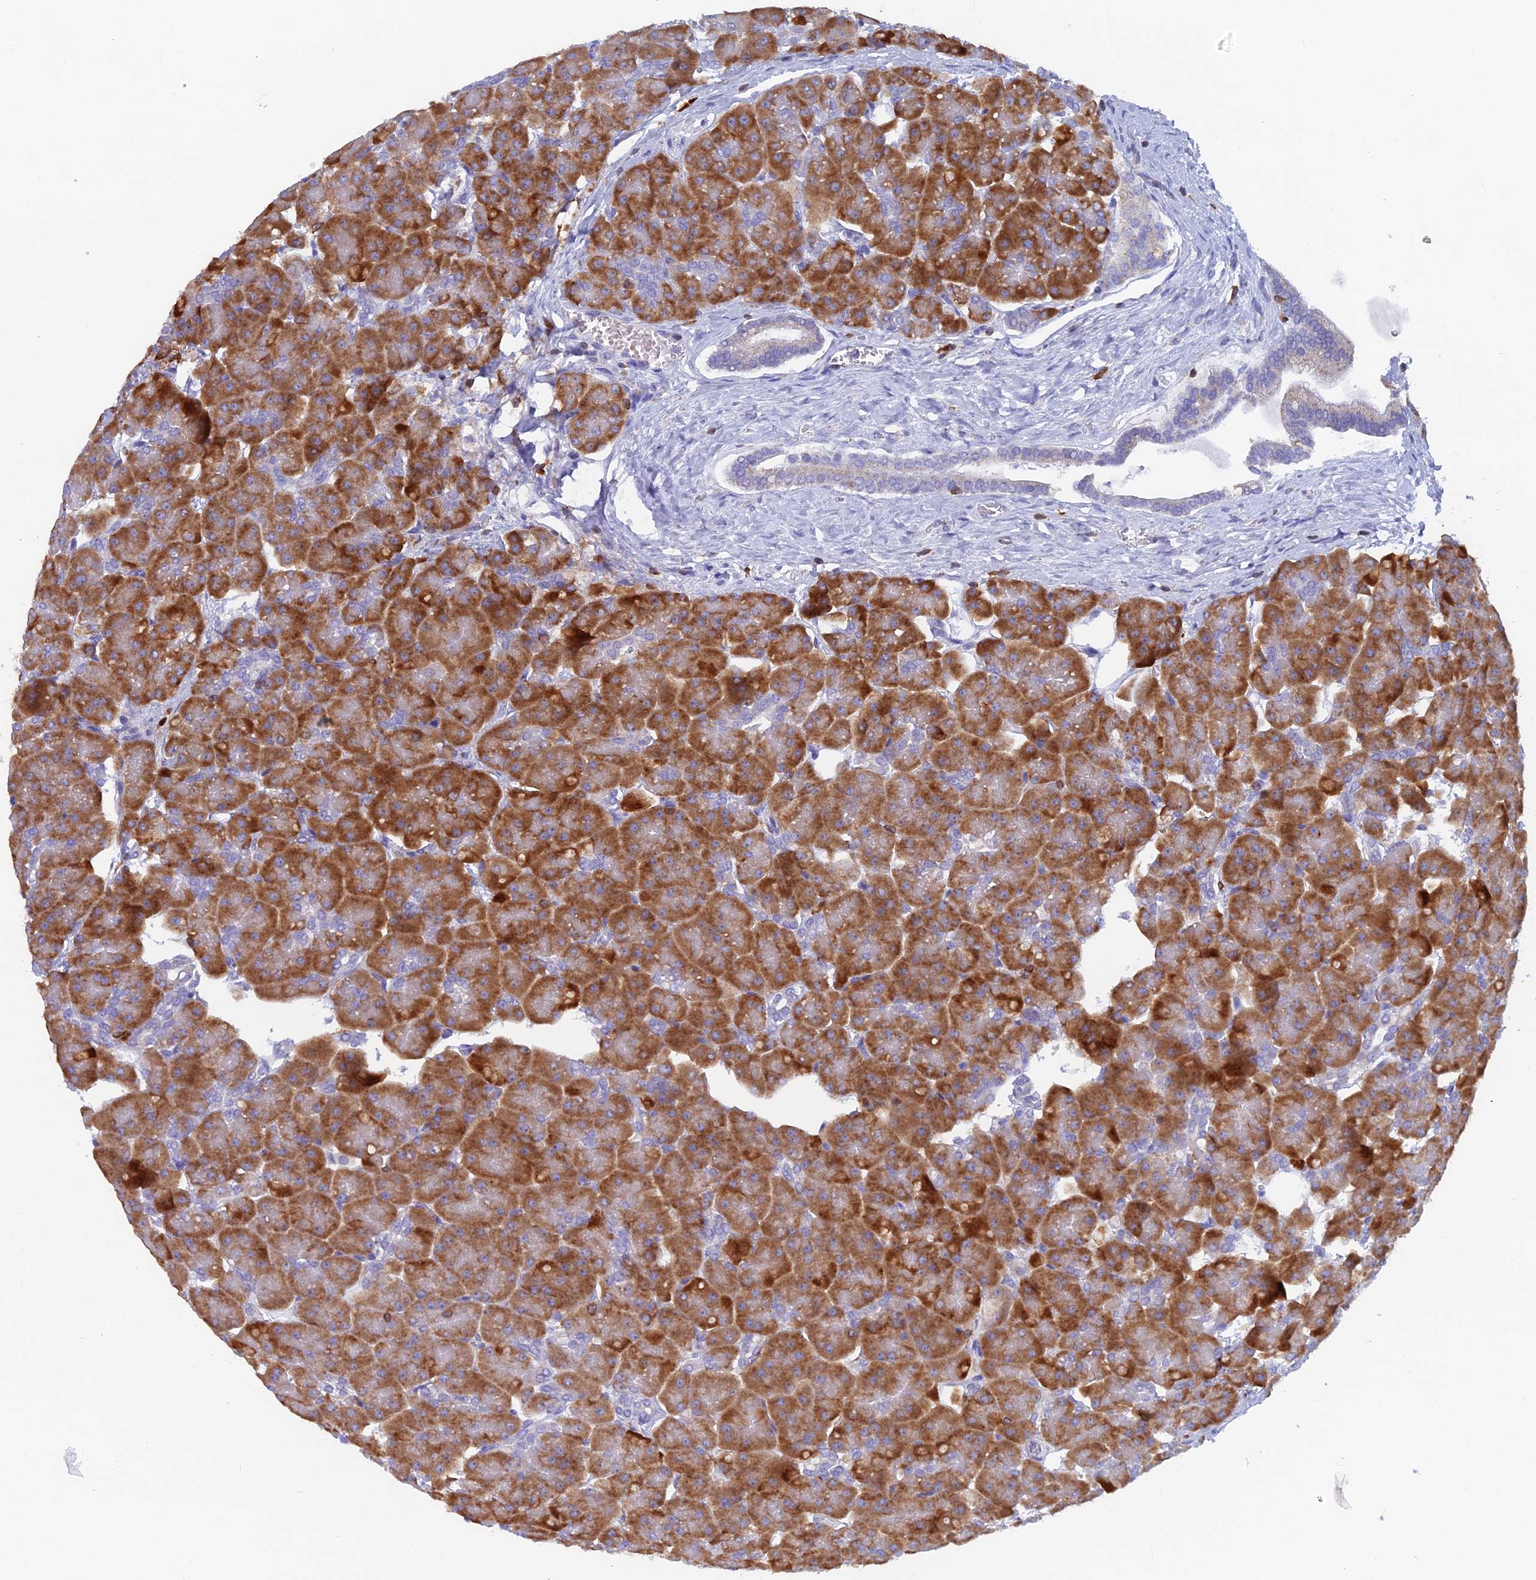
{"staining": {"intensity": "strong", "quantity": ">75%", "location": "cytoplasmic/membranous"}, "tissue": "pancreas", "cell_type": "Exocrine glandular cells", "image_type": "normal", "snomed": [{"axis": "morphology", "description": "Normal tissue, NOS"}, {"axis": "topography", "description": "Pancreas"}], "caption": "This photomicrograph shows immunohistochemistry staining of benign pancreas, with high strong cytoplasmic/membranous expression in approximately >75% of exocrine glandular cells.", "gene": "ABI3BP", "patient": {"sex": "male", "age": 66}}